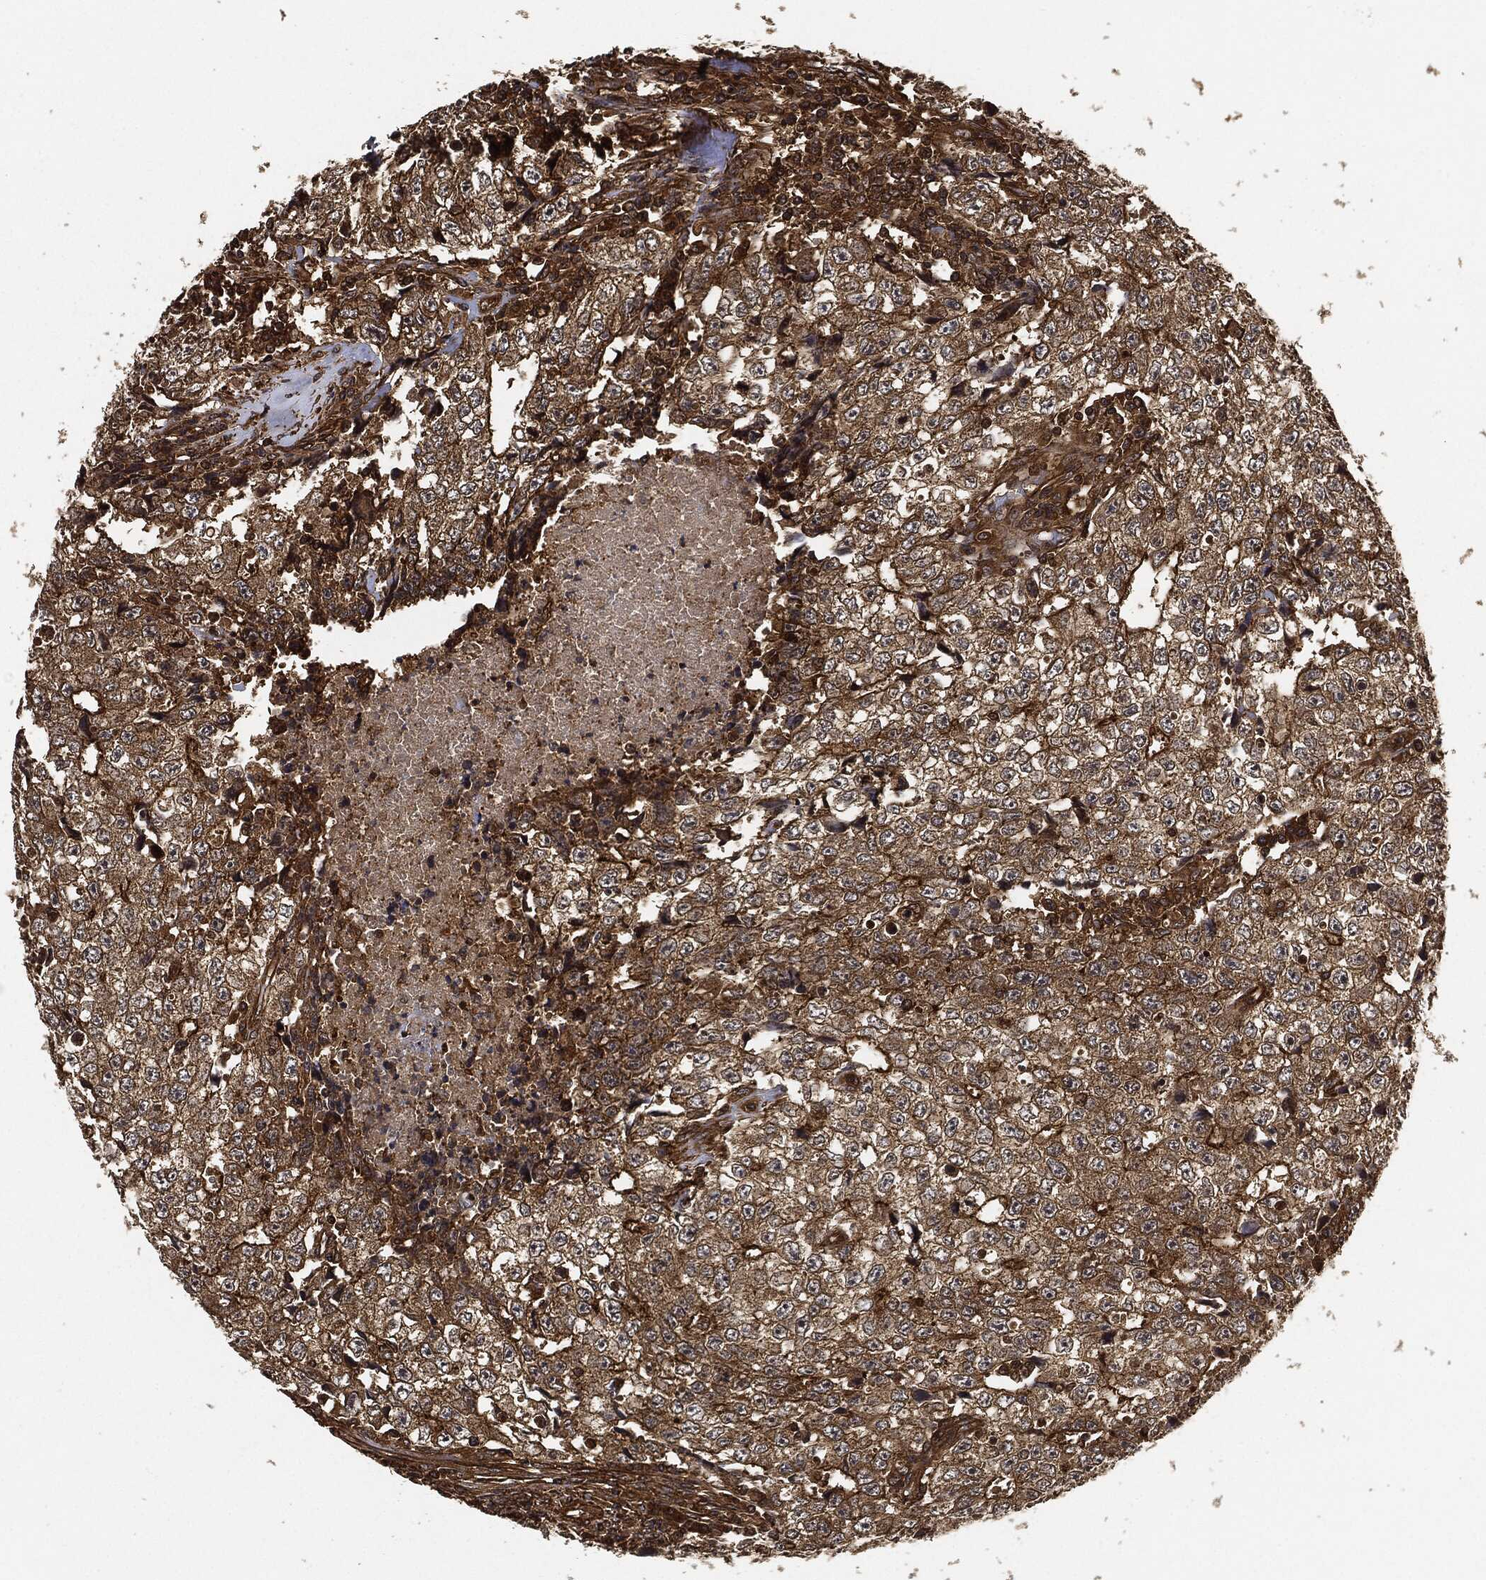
{"staining": {"intensity": "strong", "quantity": ">75%", "location": "cytoplasmic/membranous"}, "tissue": "testis cancer", "cell_type": "Tumor cells", "image_type": "cancer", "snomed": [{"axis": "morphology", "description": "Necrosis, NOS"}, {"axis": "morphology", "description": "Carcinoma, Embryonal, NOS"}, {"axis": "topography", "description": "Testis"}], "caption": "Human testis cancer stained with a protein marker shows strong staining in tumor cells.", "gene": "CEP290", "patient": {"sex": "male", "age": 19}}